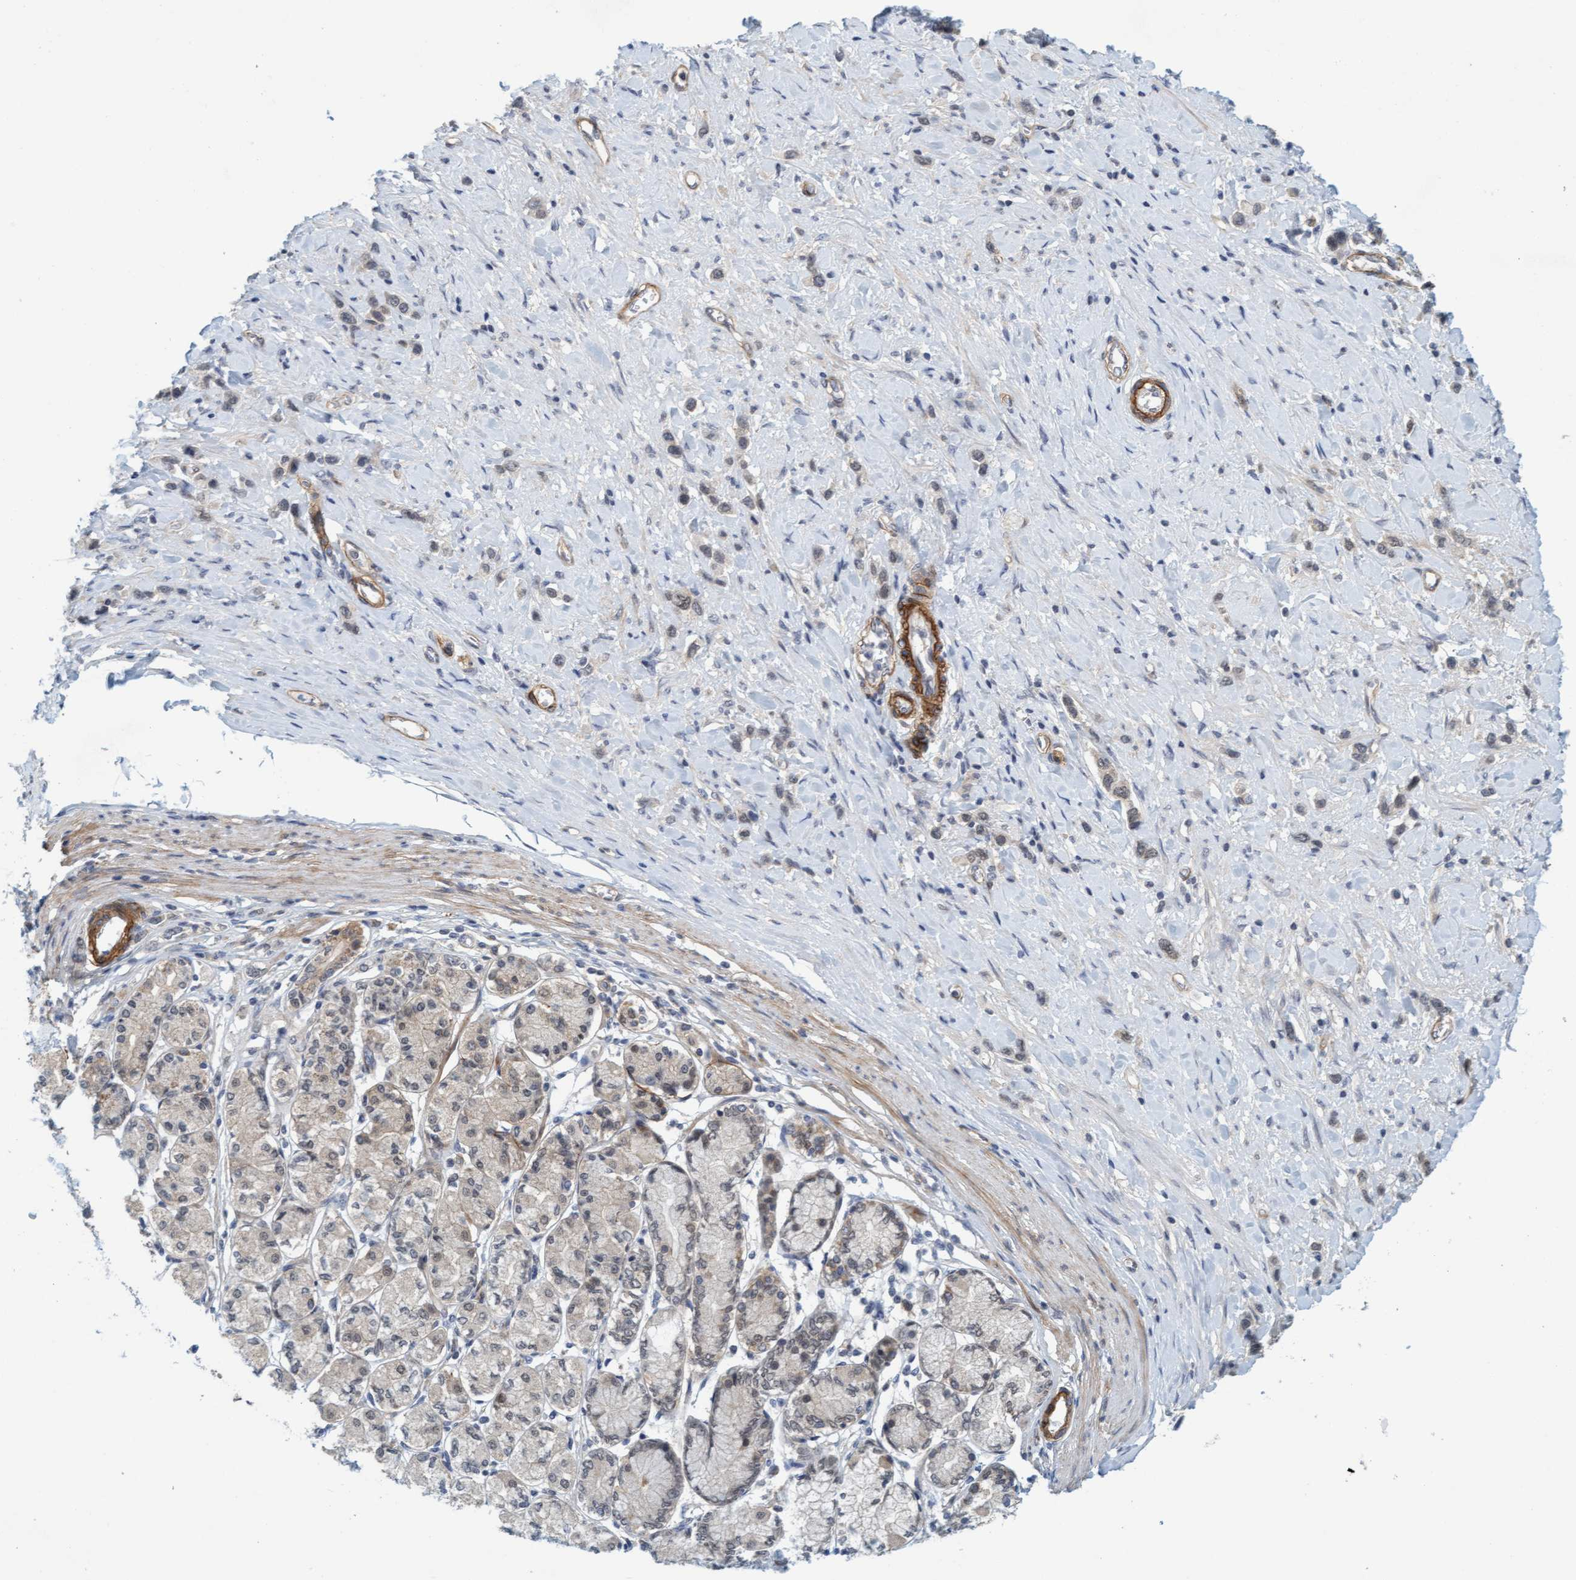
{"staining": {"intensity": "weak", "quantity": "<25%", "location": "cytoplasmic/membranous"}, "tissue": "stomach cancer", "cell_type": "Tumor cells", "image_type": "cancer", "snomed": [{"axis": "morphology", "description": "Adenocarcinoma, NOS"}, {"axis": "topography", "description": "Stomach"}], "caption": "This is an immunohistochemistry (IHC) image of adenocarcinoma (stomach). There is no expression in tumor cells.", "gene": "TSTD2", "patient": {"sex": "female", "age": 65}}